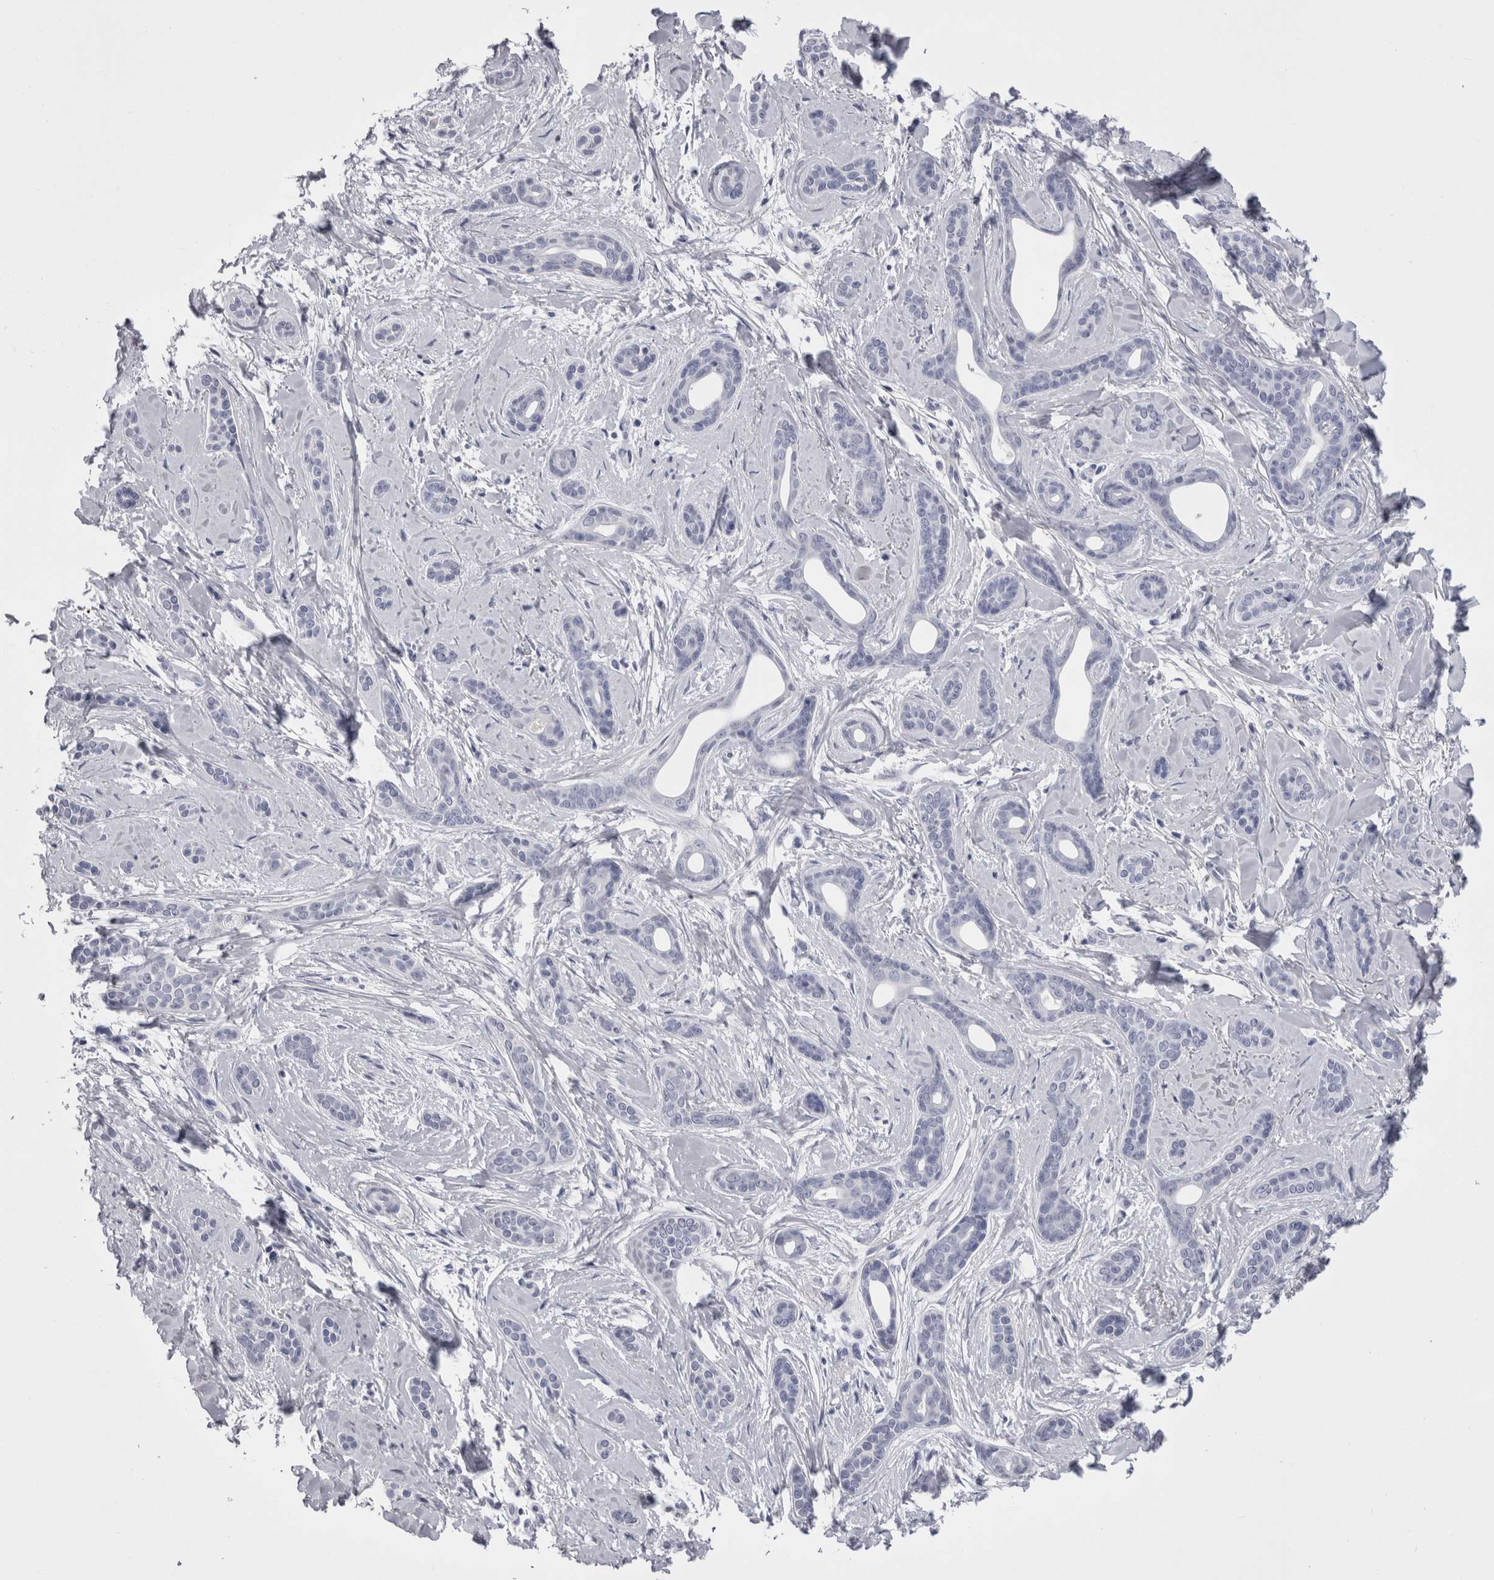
{"staining": {"intensity": "negative", "quantity": "none", "location": "none"}, "tissue": "skin cancer", "cell_type": "Tumor cells", "image_type": "cancer", "snomed": [{"axis": "morphology", "description": "Basal cell carcinoma"}, {"axis": "morphology", "description": "Adnexal tumor, benign"}, {"axis": "topography", "description": "Skin"}], "caption": "High magnification brightfield microscopy of skin benign adnexal tumor stained with DAB (brown) and counterstained with hematoxylin (blue): tumor cells show no significant expression. The staining is performed using DAB brown chromogen with nuclei counter-stained in using hematoxylin.", "gene": "CDHR5", "patient": {"sex": "female", "age": 42}}